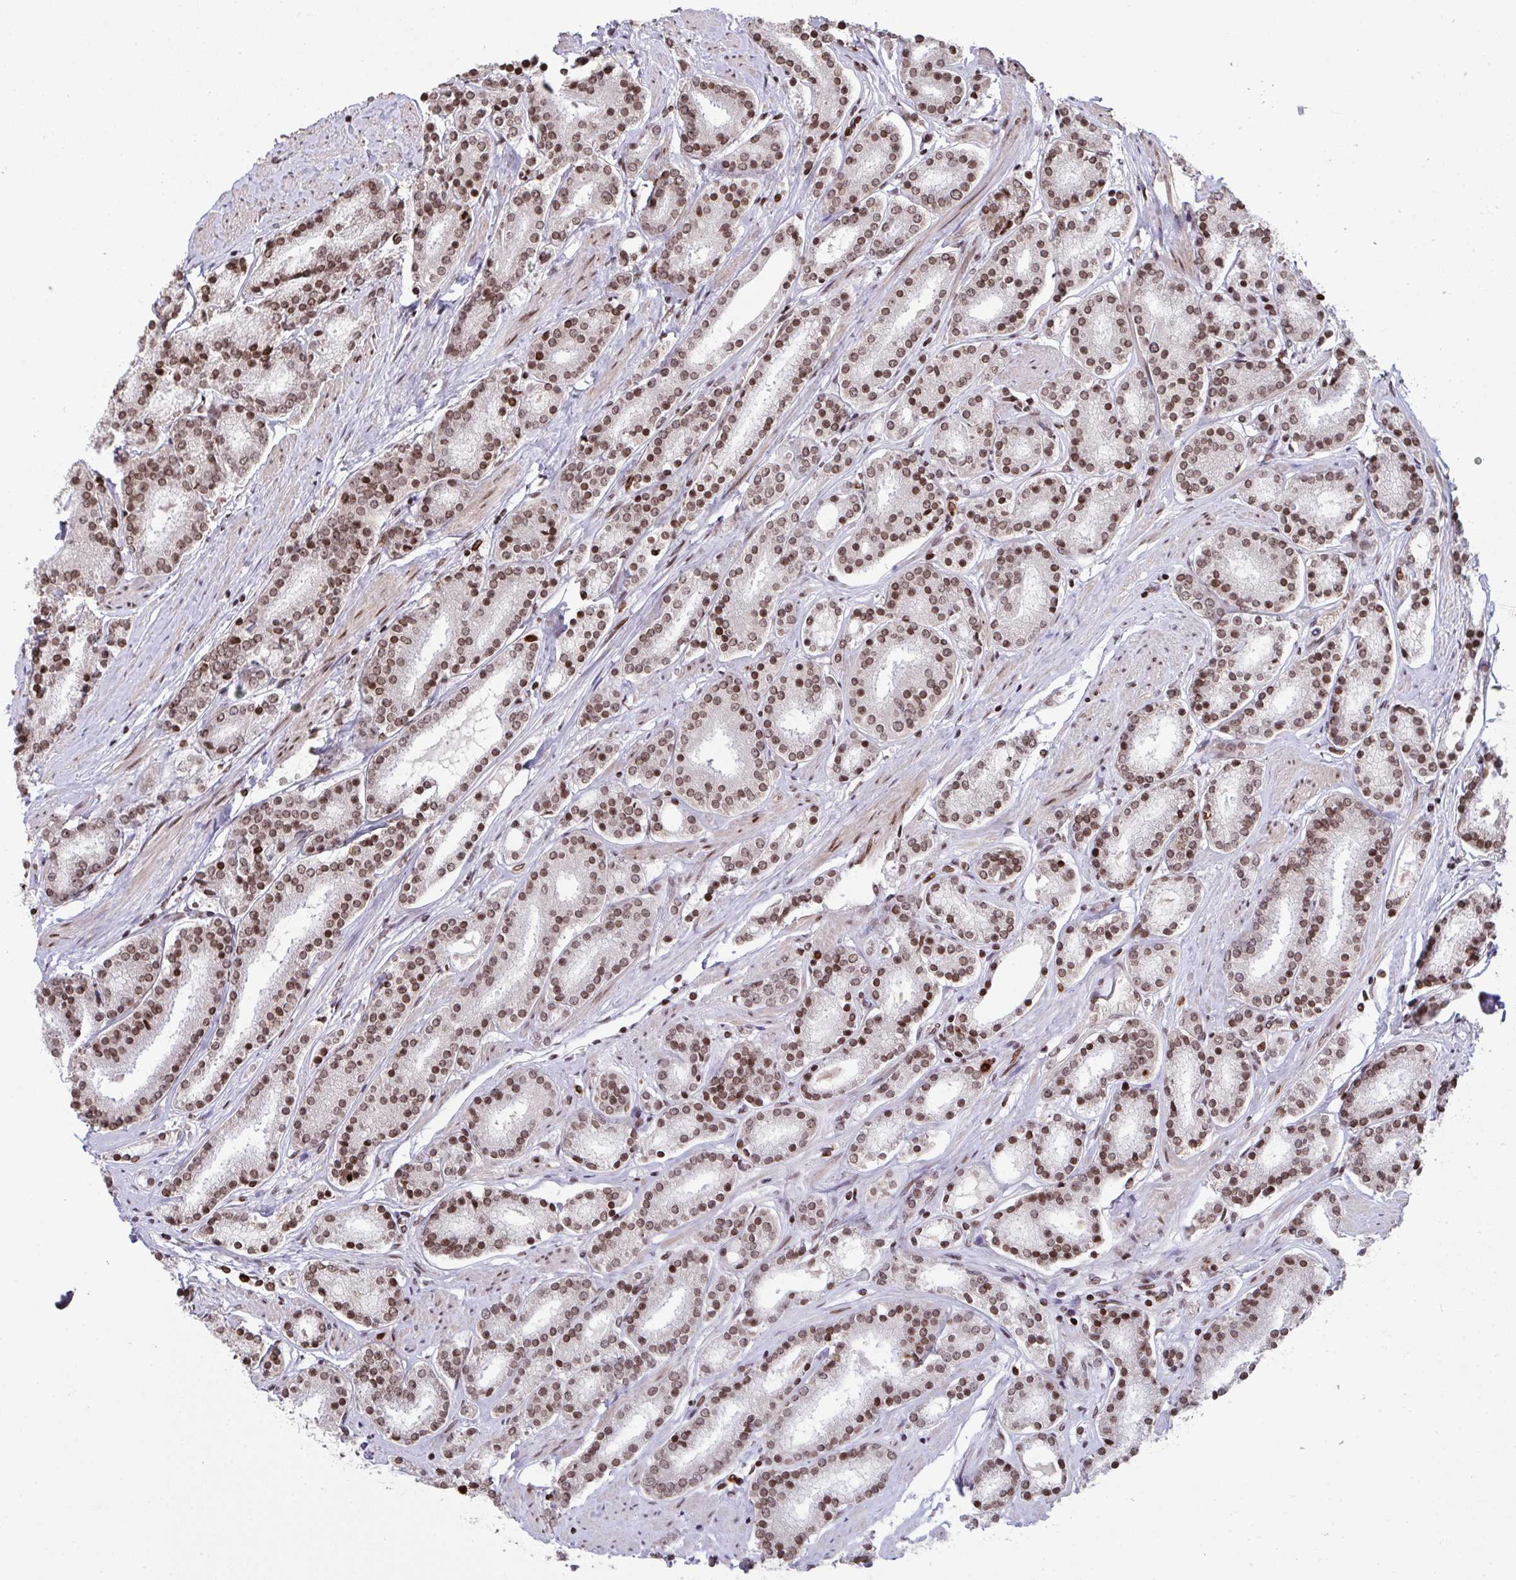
{"staining": {"intensity": "moderate", "quantity": ">75%", "location": "nuclear"}, "tissue": "prostate cancer", "cell_type": "Tumor cells", "image_type": "cancer", "snomed": [{"axis": "morphology", "description": "Adenocarcinoma, High grade"}, {"axis": "topography", "description": "Prostate"}], "caption": "This is a histology image of immunohistochemistry staining of prostate cancer, which shows moderate expression in the nuclear of tumor cells.", "gene": "NIP7", "patient": {"sex": "male", "age": 63}}